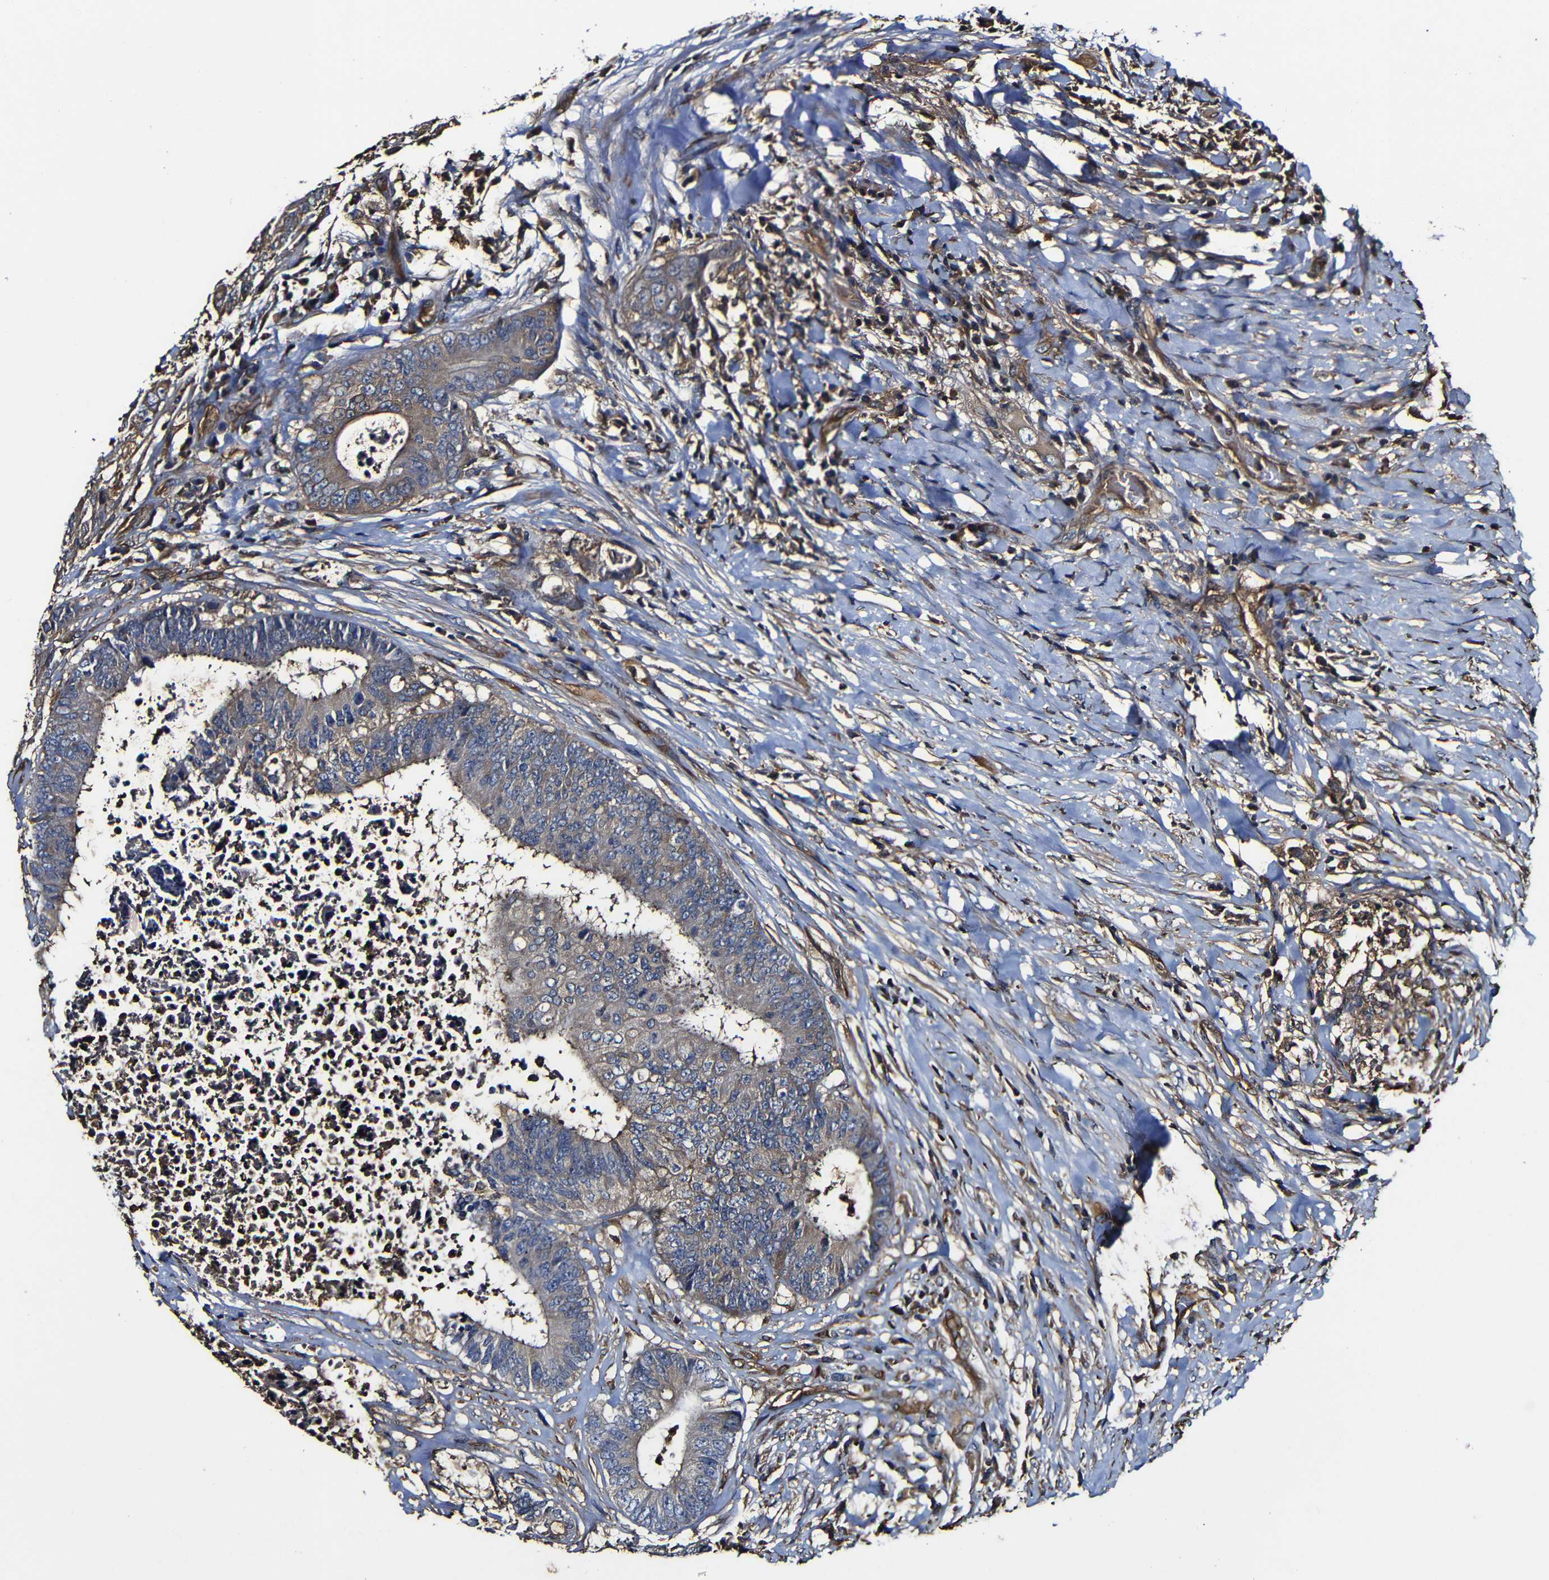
{"staining": {"intensity": "weak", "quantity": "25%-75%", "location": "cytoplasmic/membranous"}, "tissue": "colorectal cancer", "cell_type": "Tumor cells", "image_type": "cancer", "snomed": [{"axis": "morphology", "description": "Adenocarcinoma, NOS"}, {"axis": "topography", "description": "Rectum"}], "caption": "Colorectal cancer tissue exhibits weak cytoplasmic/membranous positivity in about 25%-75% of tumor cells, visualized by immunohistochemistry.", "gene": "MSN", "patient": {"sex": "male", "age": 72}}